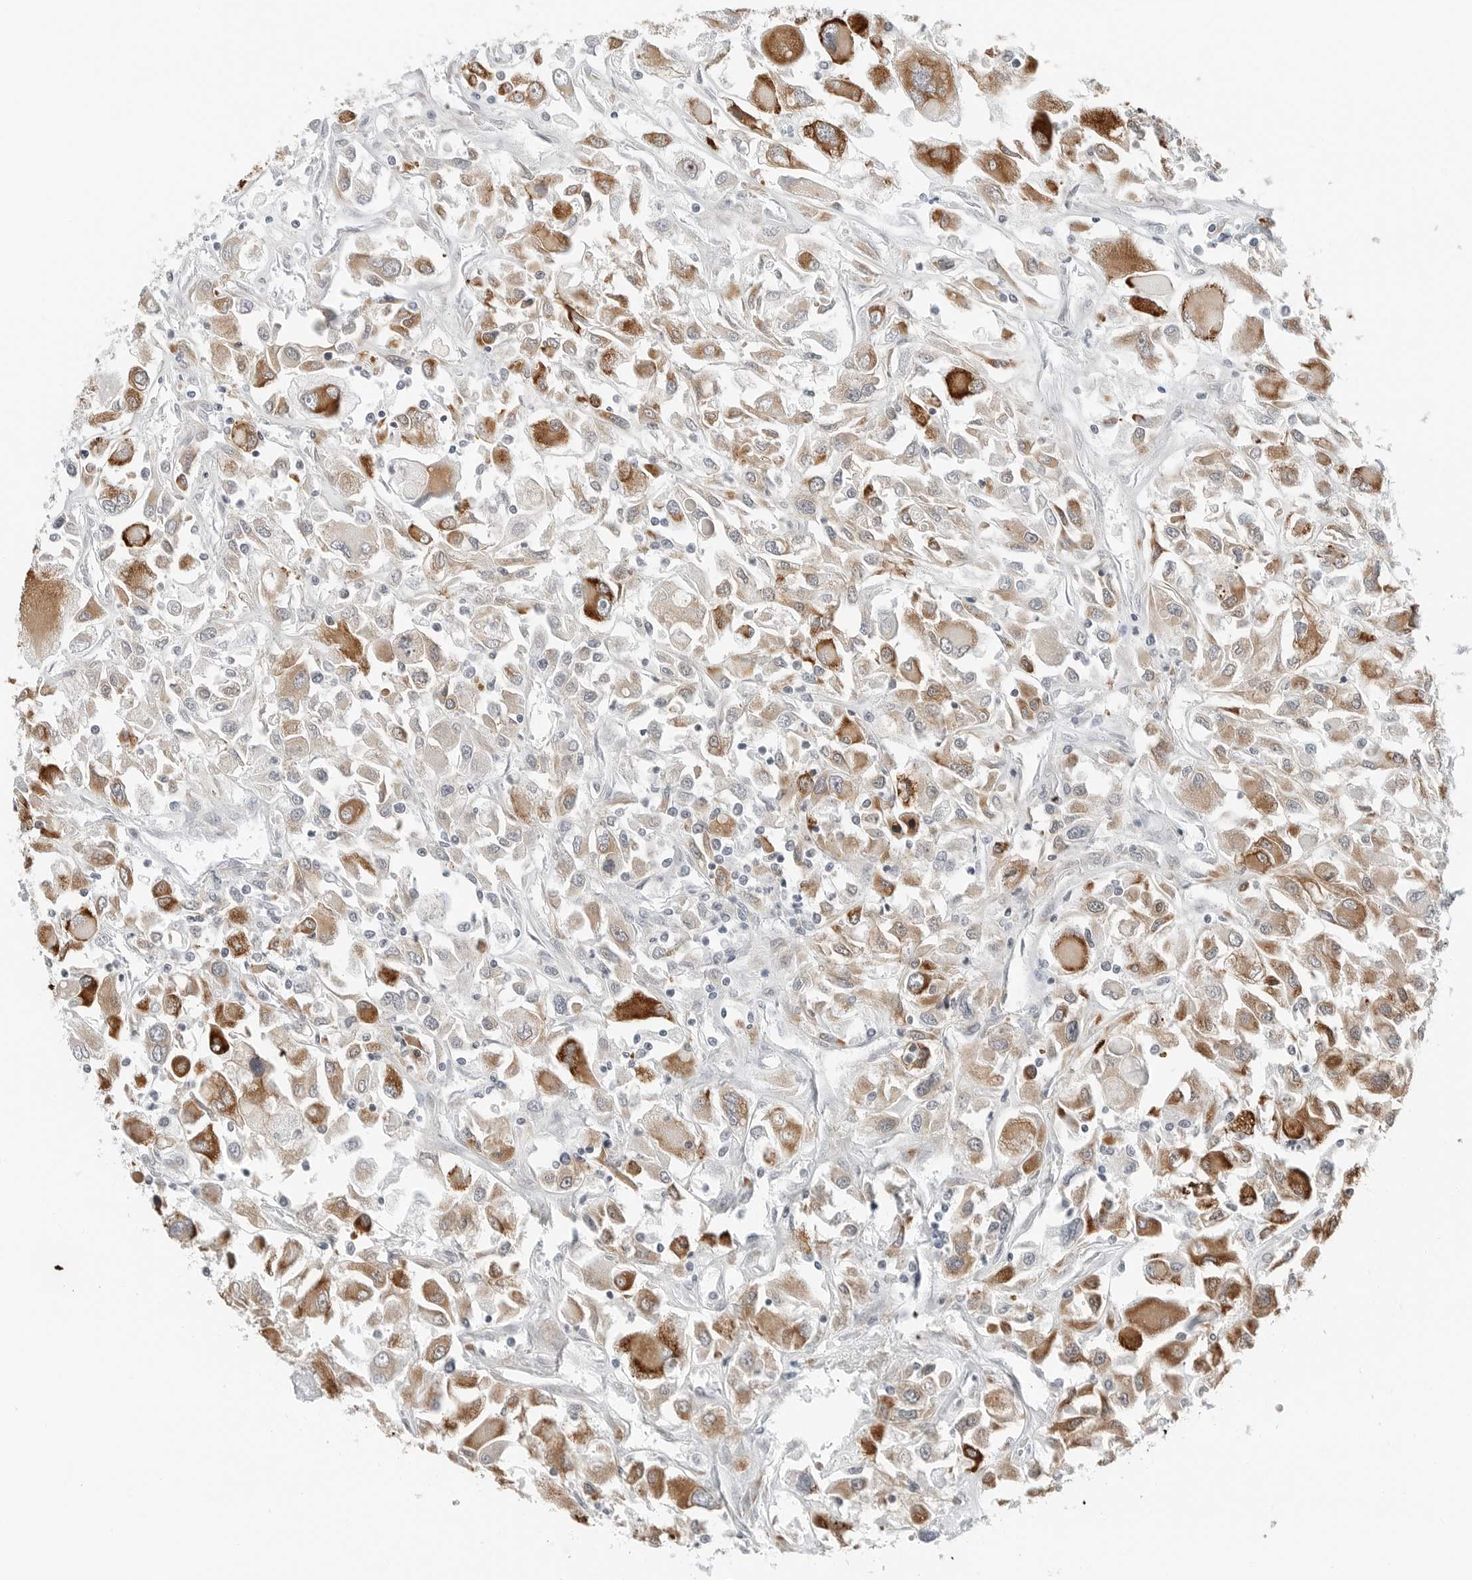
{"staining": {"intensity": "strong", "quantity": "25%-75%", "location": "cytoplasmic/membranous"}, "tissue": "renal cancer", "cell_type": "Tumor cells", "image_type": "cancer", "snomed": [{"axis": "morphology", "description": "Adenocarcinoma, NOS"}, {"axis": "topography", "description": "Kidney"}], "caption": "Strong cytoplasmic/membranous protein staining is present in about 25%-75% of tumor cells in adenocarcinoma (renal). Nuclei are stained in blue.", "gene": "P4HA2", "patient": {"sex": "female", "age": 52}}